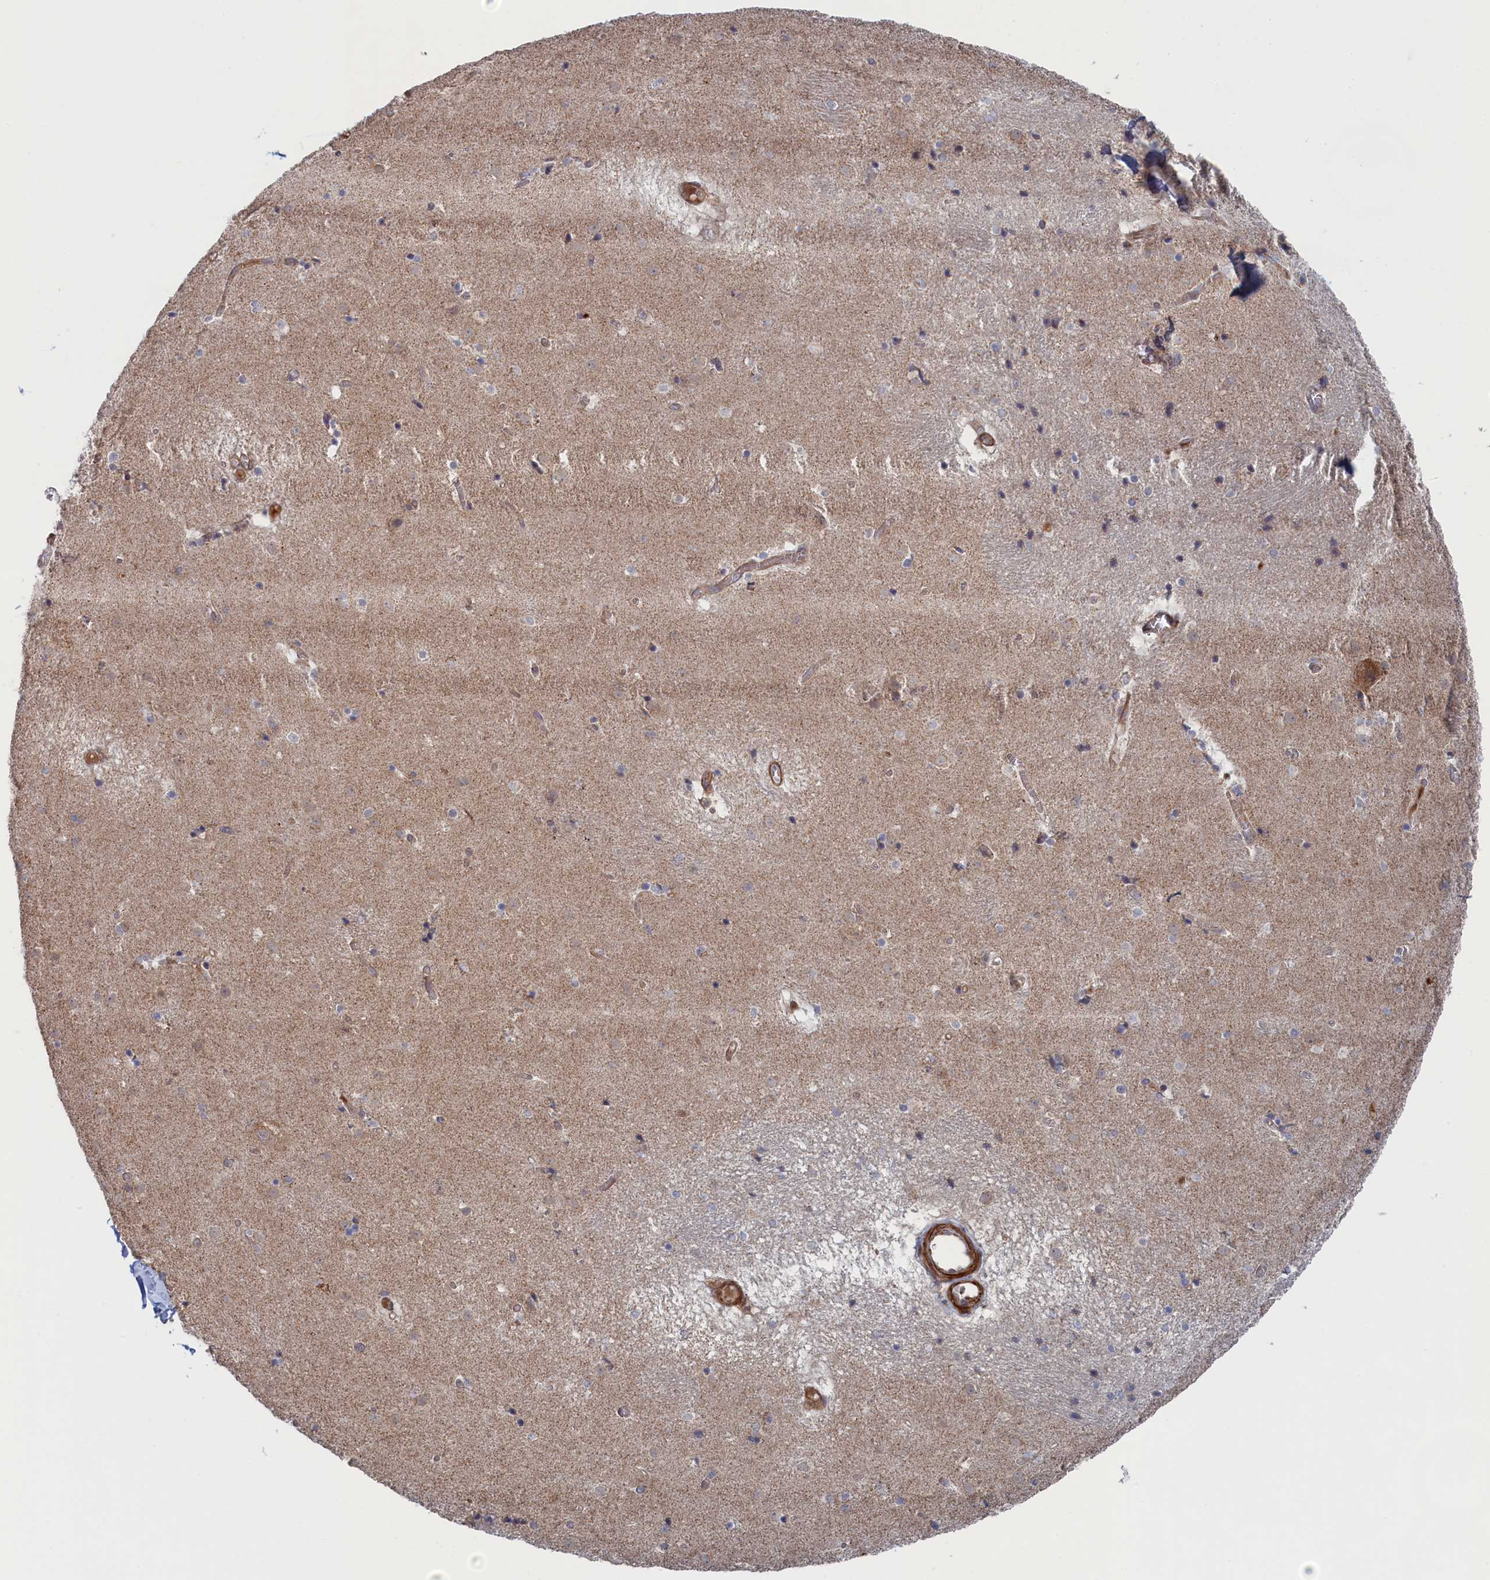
{"staining": {"intensity": "weak", "quantity": "<25%", "location": "cytoplasmic/membranous"}, "tissue": "caudate", "cell_type": "Glial cells", "image_type": "normal", "snomed": [{"axis": "morphology", "description": "Normal tissue, NOS"}, {"axis": "topography", "description": "Lateral ventricle wall"}], "caption": "This is a image of immunohistochemistry (IHC) staining of unremarkable caudate, which shows no staining in glial cells. Brightfield microscopy of IHC stained with DAB (3,3'-diaminobenzidine) (brown) and hematoxylin (blue), captured at high magnification.", "gene": "FILIP1L", "patient": {"sex": "male", "age": 70}}